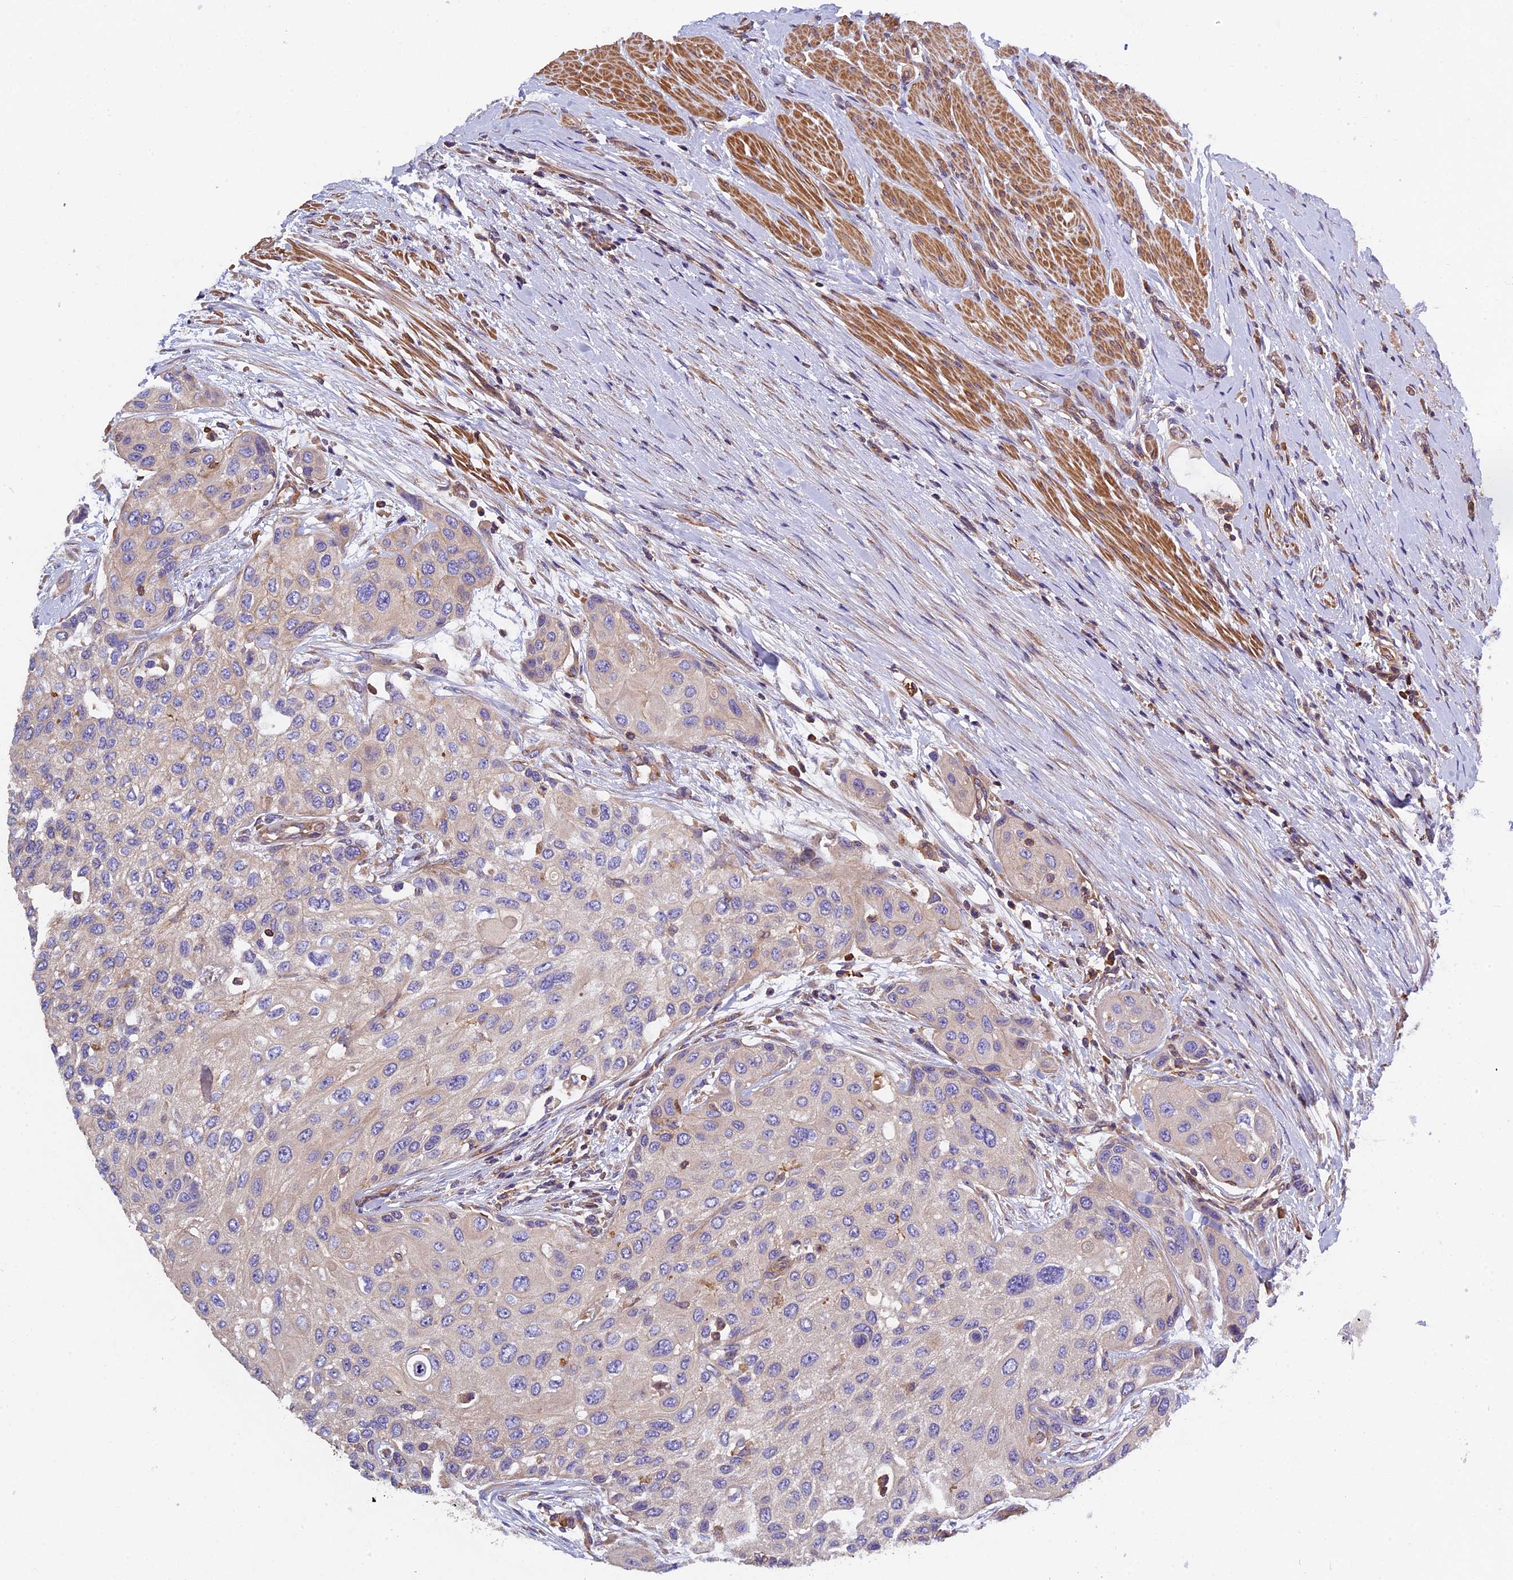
{"staining": {"intensity": "weak", "quantity": "<25%", "location": "cytoplasmic/membranous"}, "tissue": "urothelial cancer", "cell_type": "Tumor cells", "image_type": "cancer", "snomed": [{"axis": "morphology", "description": "Normal tissue, NOS"}, {"axis": "morphology", "description": "Urothelial carcinoma, High grade"}, {"axis": "topography", "description": "Vascular tissue"}, {"axis": "topography", "description": "Urinary bladder"}], "caption": "A high-resolution image shows IHC staining of high-grade urothelial carcinoma, which reveals no significant staining in tumor cells.", "gene": "CCDC153", "patient": {"sex": "female", "age": 56}}